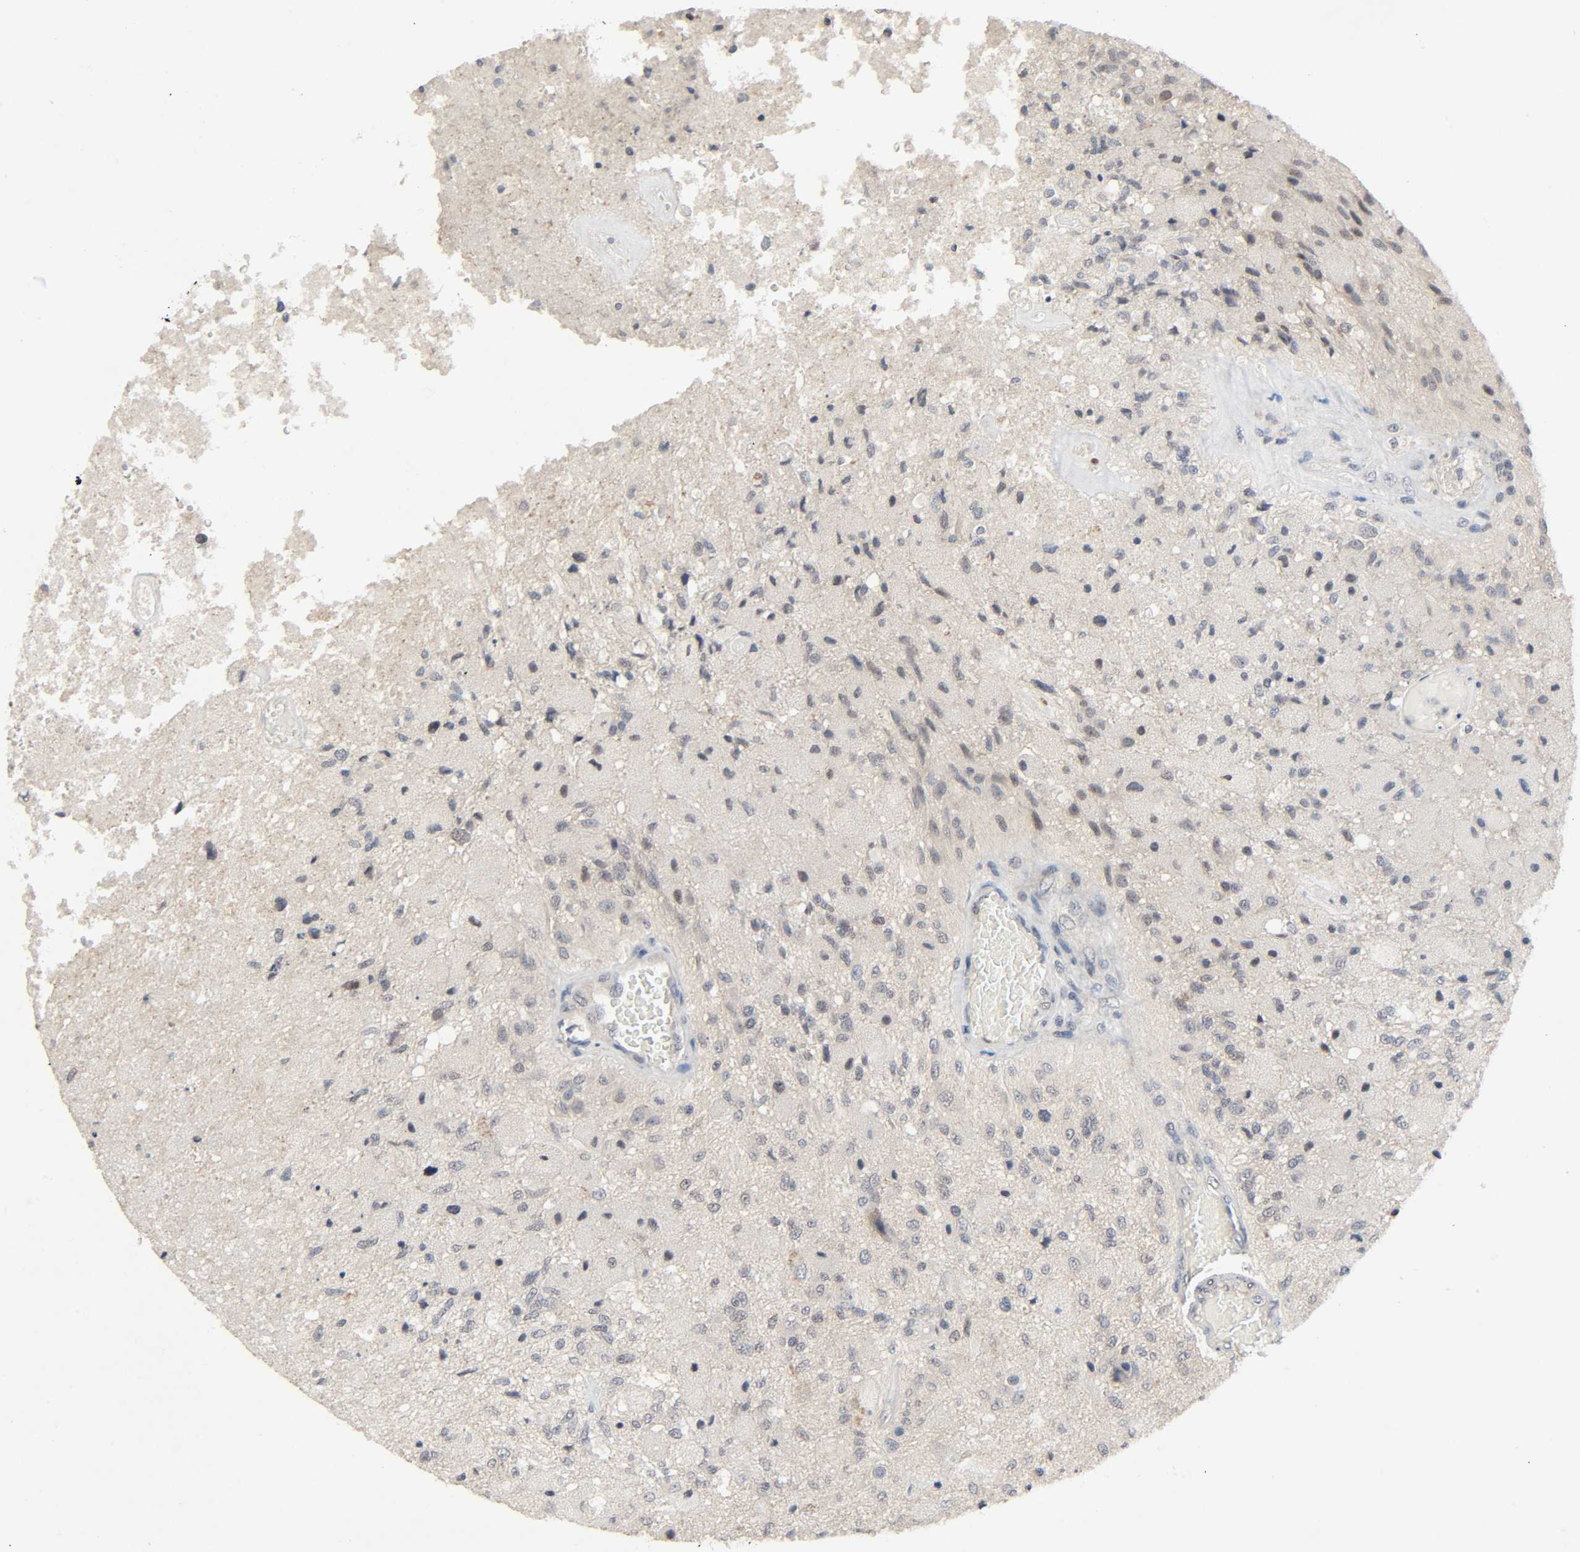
{"staining": {"intensity": "weak", "quantity": "<25%", "location": "cytoplasmic/membranous,nuclear"}, "tissue": "glioma", "cell_type": "Tumor cells", "image_type": "cancer", "snomed": [{"axis": "morphology", "description": "Normal tissue, NOS"}, {"axis": "morphology", "description": "Glioma, malignant, High grade"}, {"axis": "topography", "description": "Cerebral cortex"}], "caption": "Micrograph shows no protein staining in tumor cells of high-grade glioma (malignant) tissue.", "gene": "MAPKAPK5", "patient": {"sex": "male", "age": 77}}